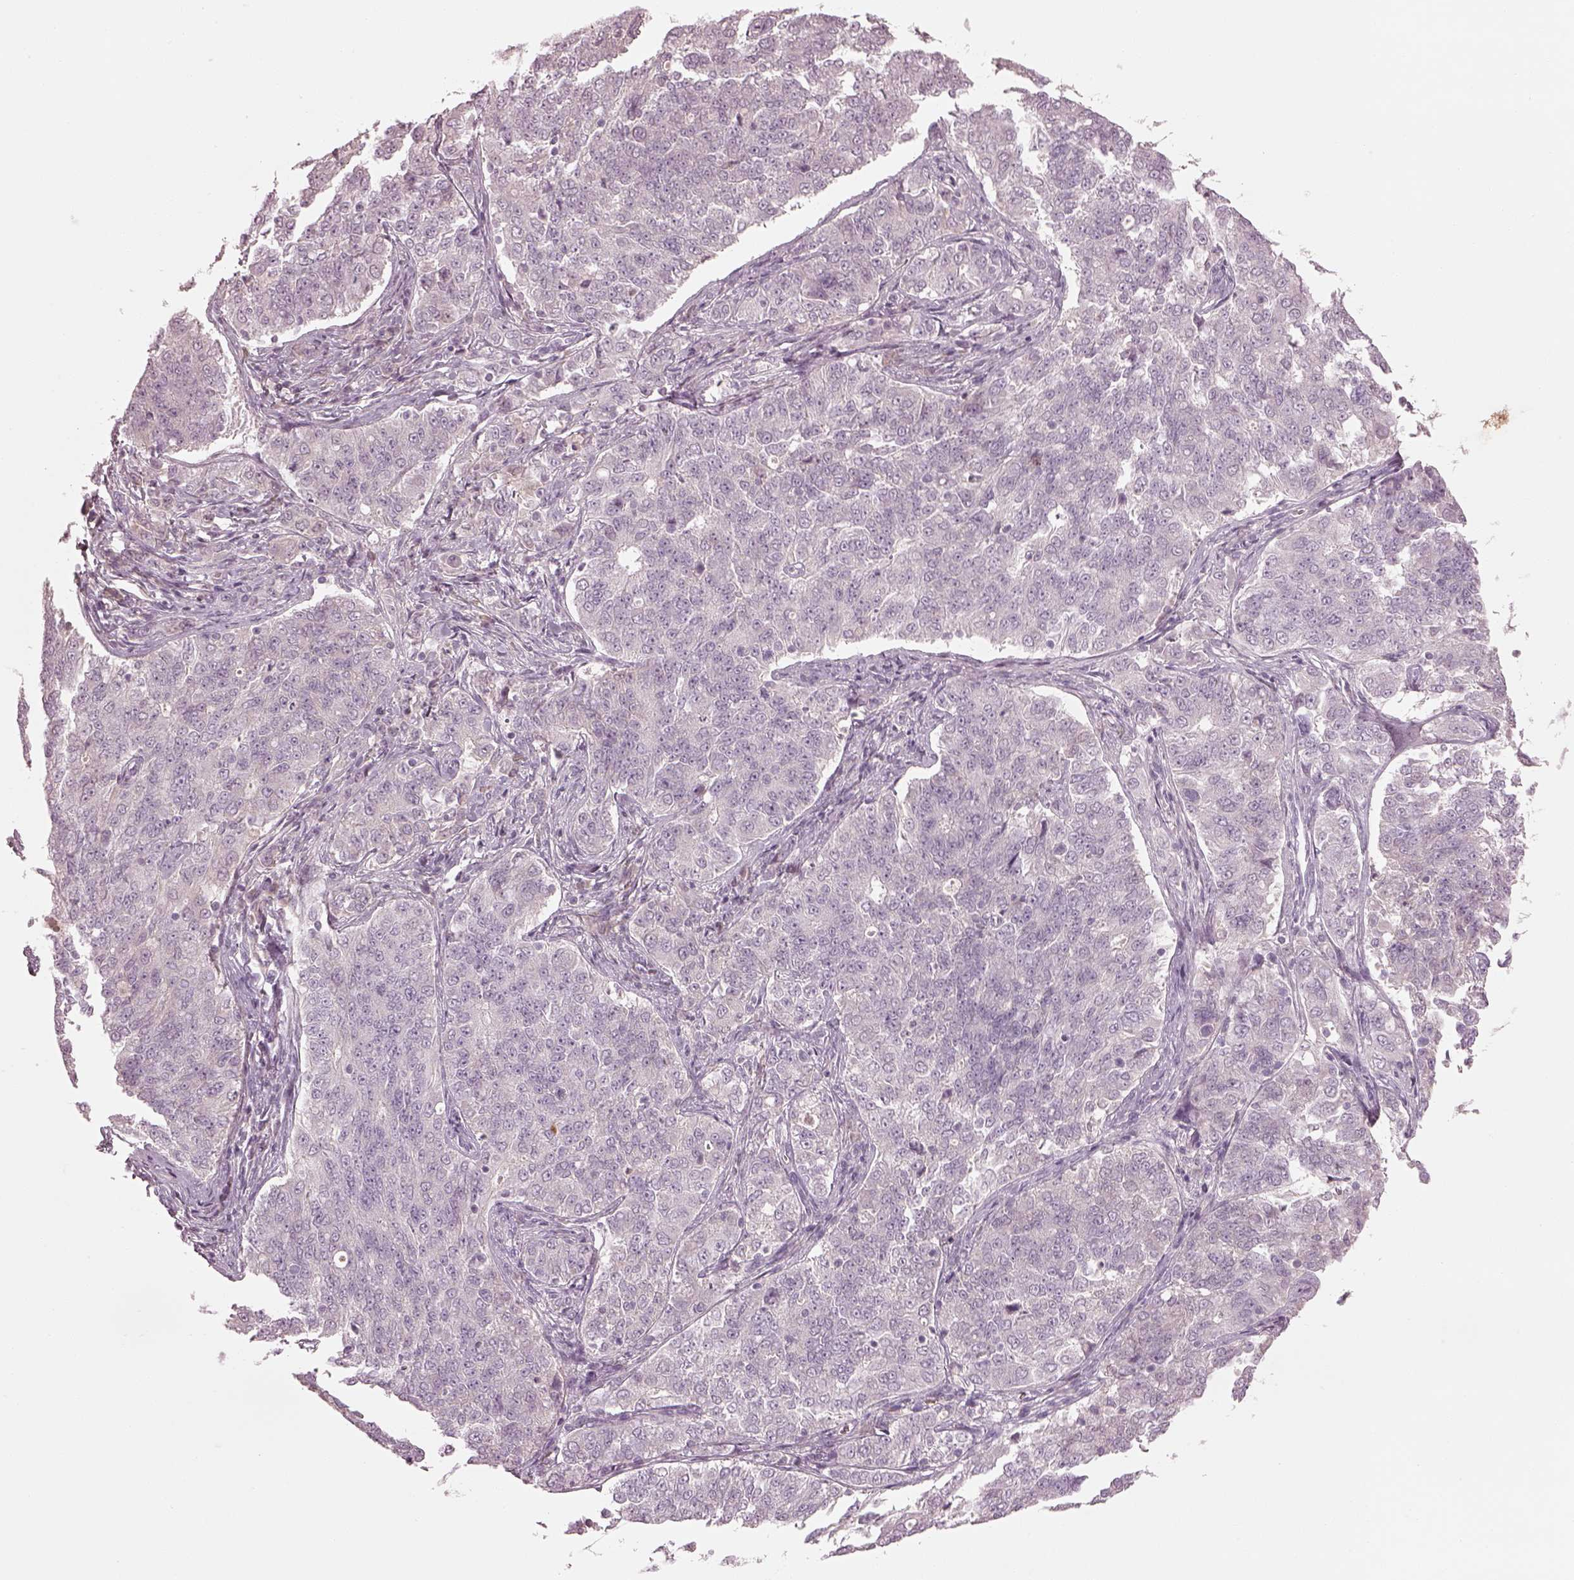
{"staining": {"intensity": "negative", "quantity": "none", "location": "none"}, "tissue": "endometrial cancer", "cell_type": "Tumor cells", "image_type": "cancer", "snomed": [{"axis": "morphology", "description": "Adenocarcinoma, NOS"}, {"axis": "topography", "description": "Endometrium"}], "caption": "High magnification brightfield microscopy of endometrial cancer (adenocarcinoma) stained with DAB (3,3'-diaminobenzidine) (brown) and counterstained with hematoxylin (blue): tumor cells show no significant expression.", "gene": "SPATA6L", "patient": {"sex": "female", "age": 43}}